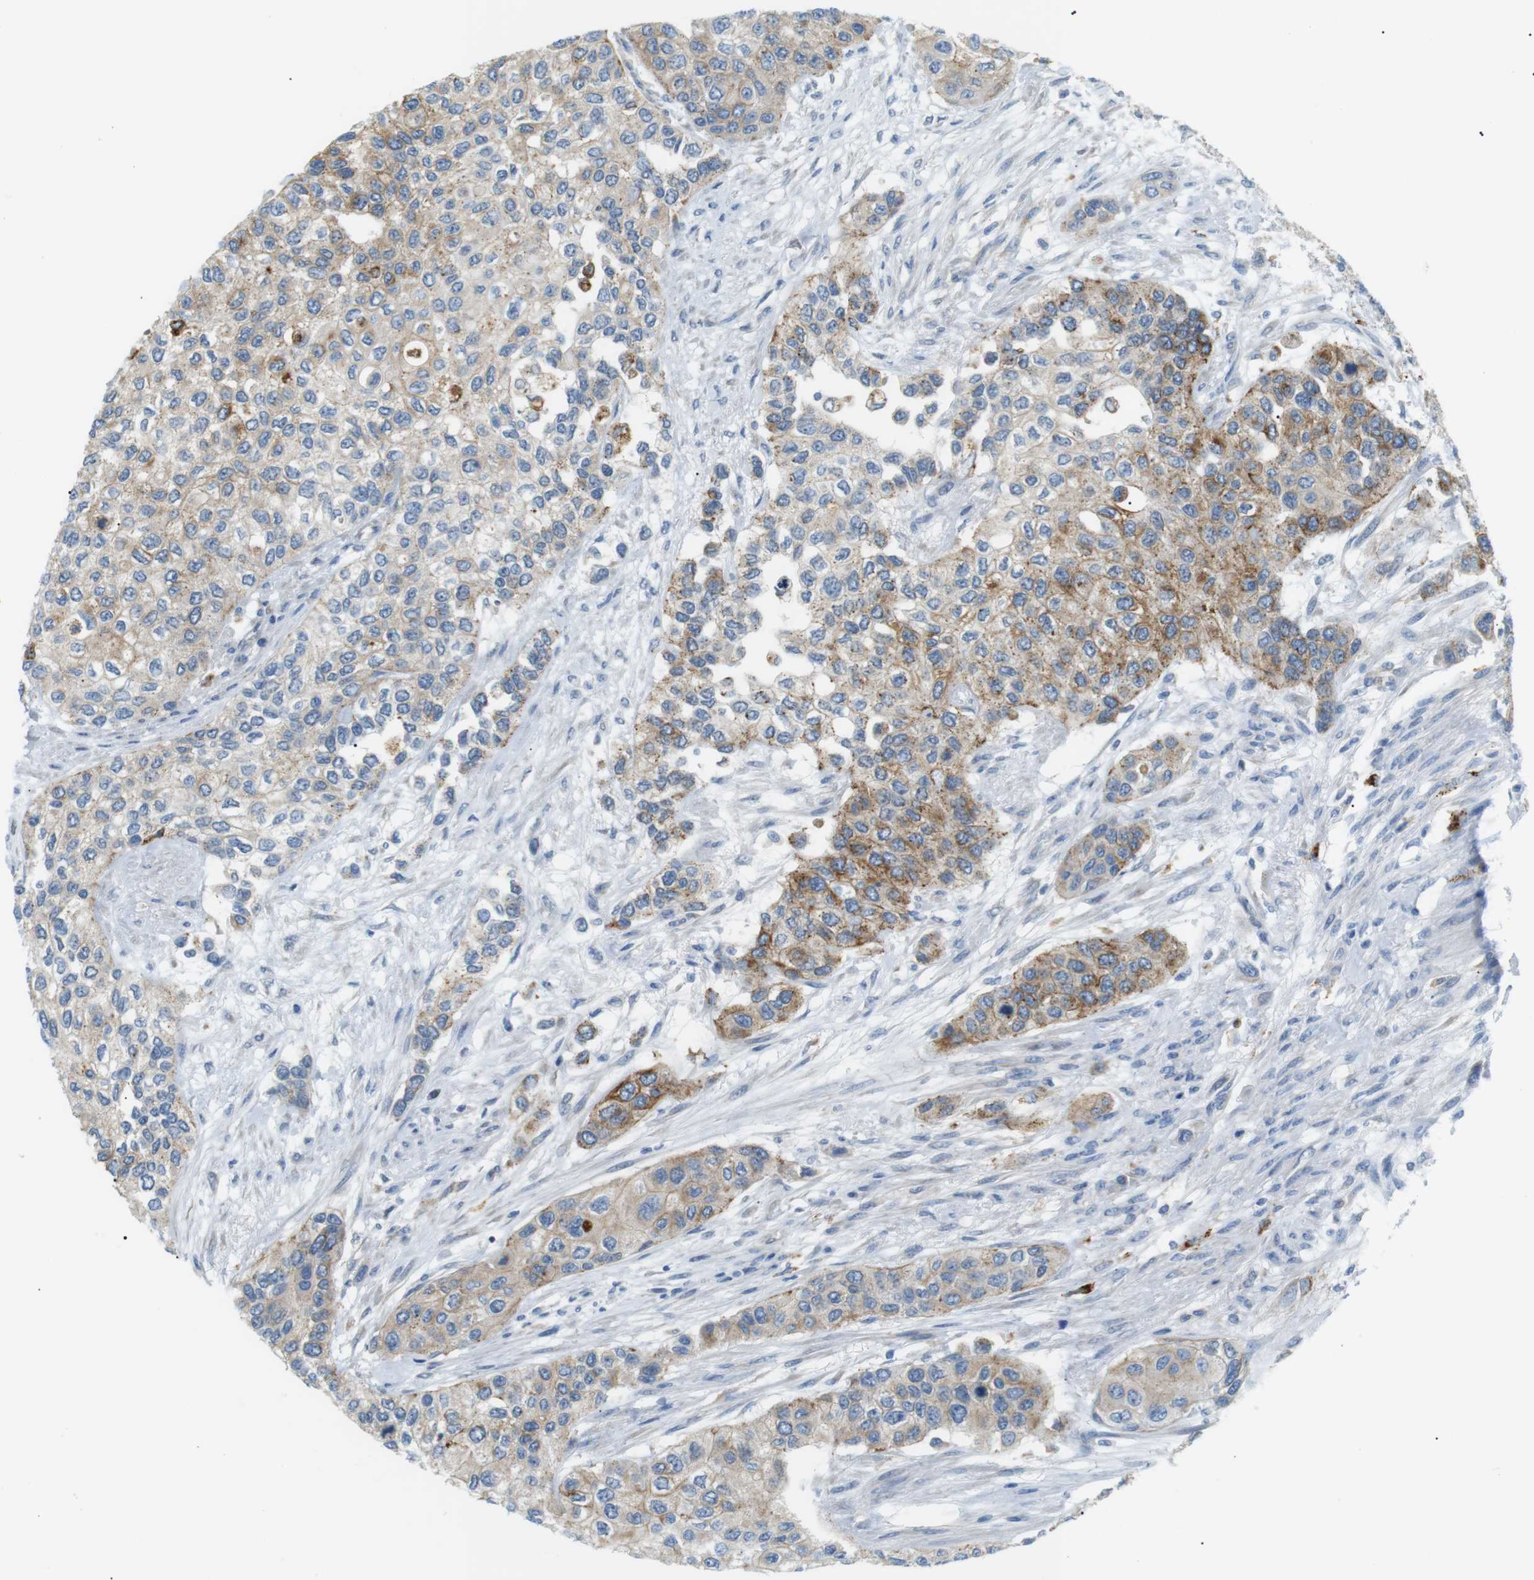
{"staining": {"intensity": "moderate", "quantity": "25%-75%", "location": "cytoplasmic/membranous"}, "tissue": "urothelial cancer", "cell_type": "Tumor cells", "image_type": "cancer", "snomed": [{"axis": "morphology", "description": "Urothelial carcinoma, High grade"}, {"axis": "topography", "description": "Urinary bladder"}], "caption": "Immunohistochemistry (IHC) image of neoplastic tissue: human urothelial carcinoma (high-grade) stained using immunohistochemistry displays medium levels of moderate protein expression localized specifically in the cytoplasmic/membranous of tumor cells, appearing as a cytoplasmic/membranous brown color.", "gene": "B4GALNT2", "patient": {"sex": "female", "age": 56}}